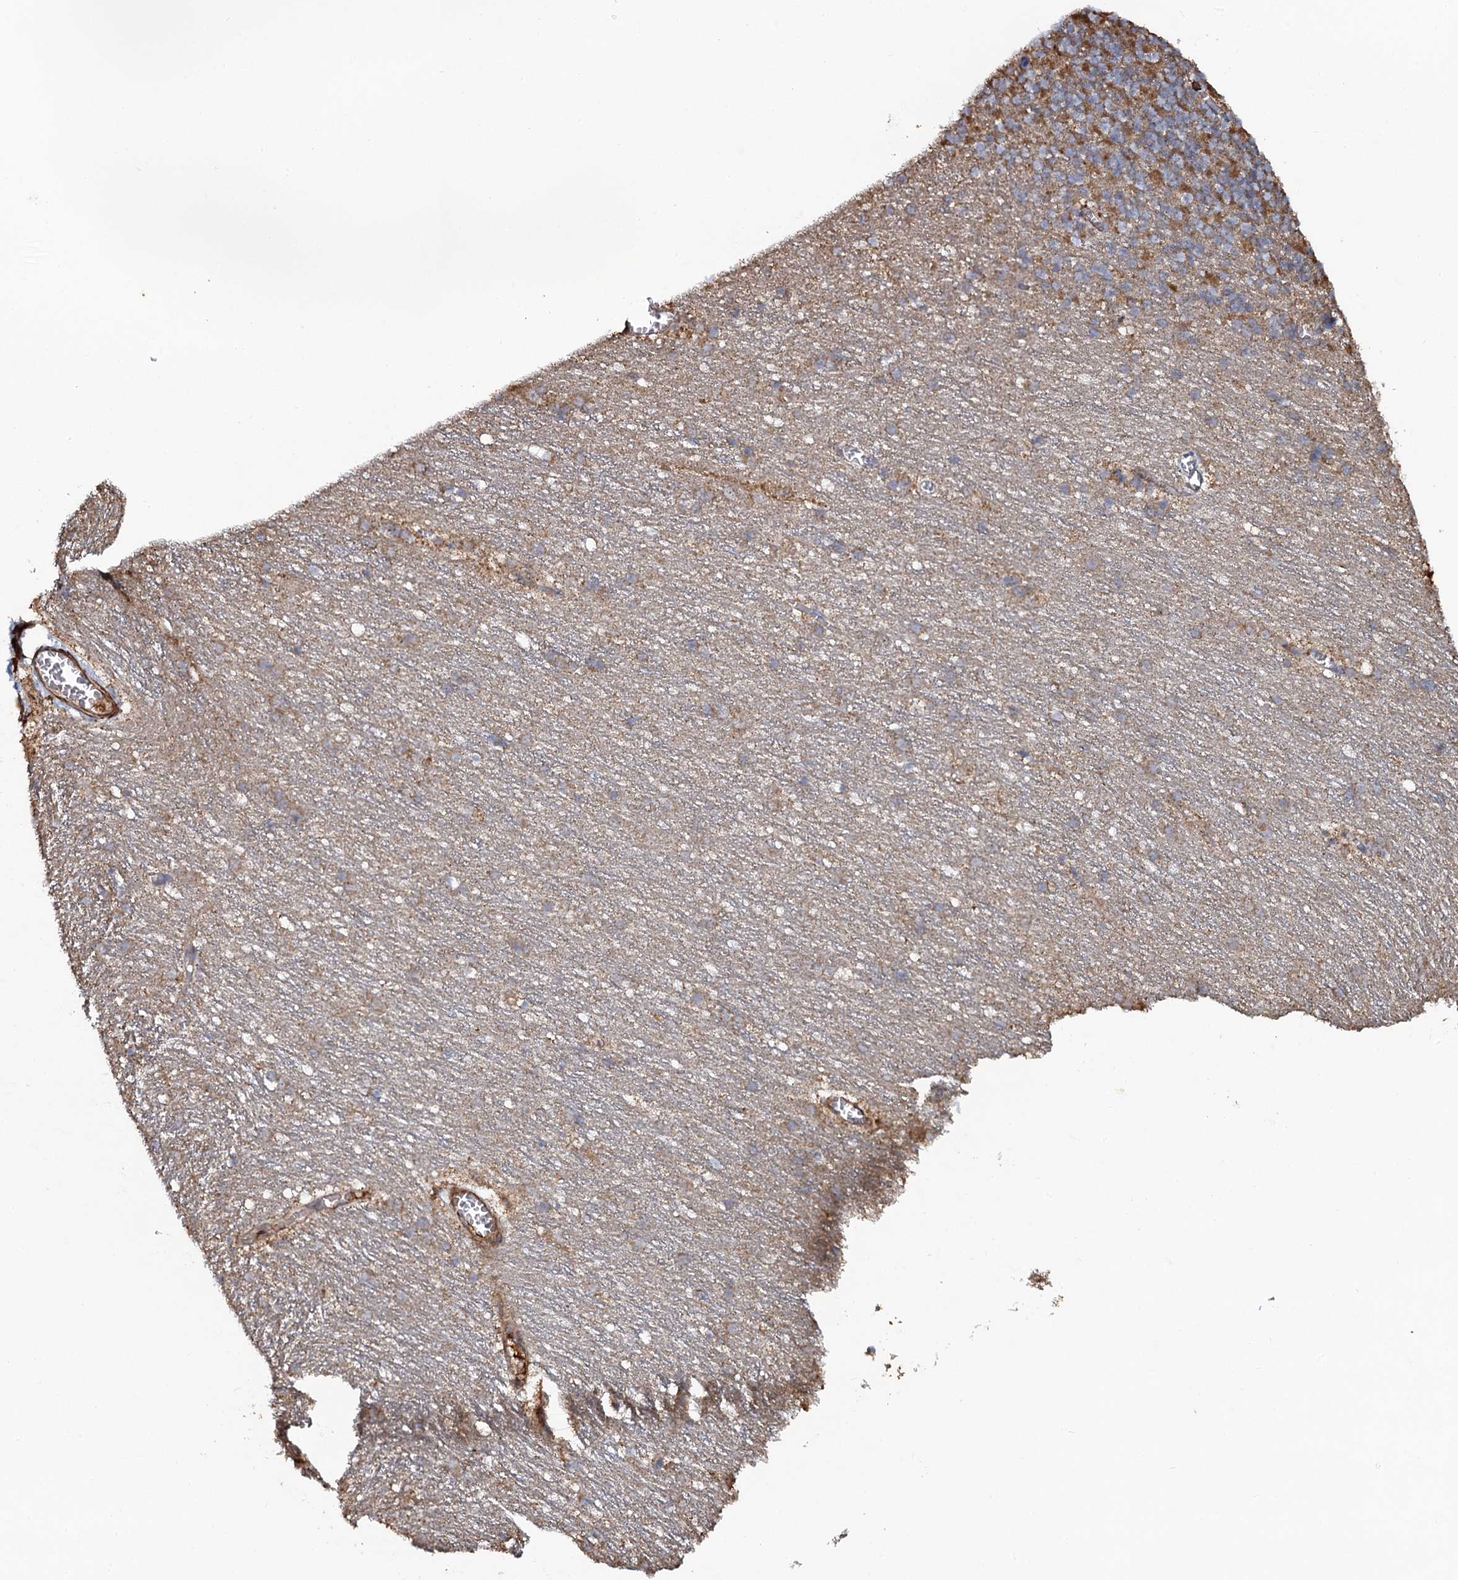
{"staining": {"intensity": "moderate", "quantity": "25%-75%", "location": "cytoplasmic/membranous"}, "tissue": "cerebellum", "cell_type": "Cells in granular layer", "image_type": "normal", "snomed": [{"axis": "morphology", "description": "Normal tissue, NOS"}, {"axis": "topography", "description": "Cerebellum"}], "caption": "Immunohistochemistry (IHC) (DAB (3,3'-diaminobenzidine)) staining of unremarkable cerebellum exhibits moderate cytoplasmic/membranous protein positivity in about 25%-75% of cells in granular layer.", "gene": "VWA8", "patient": {"sex": "male", "age": 54}}